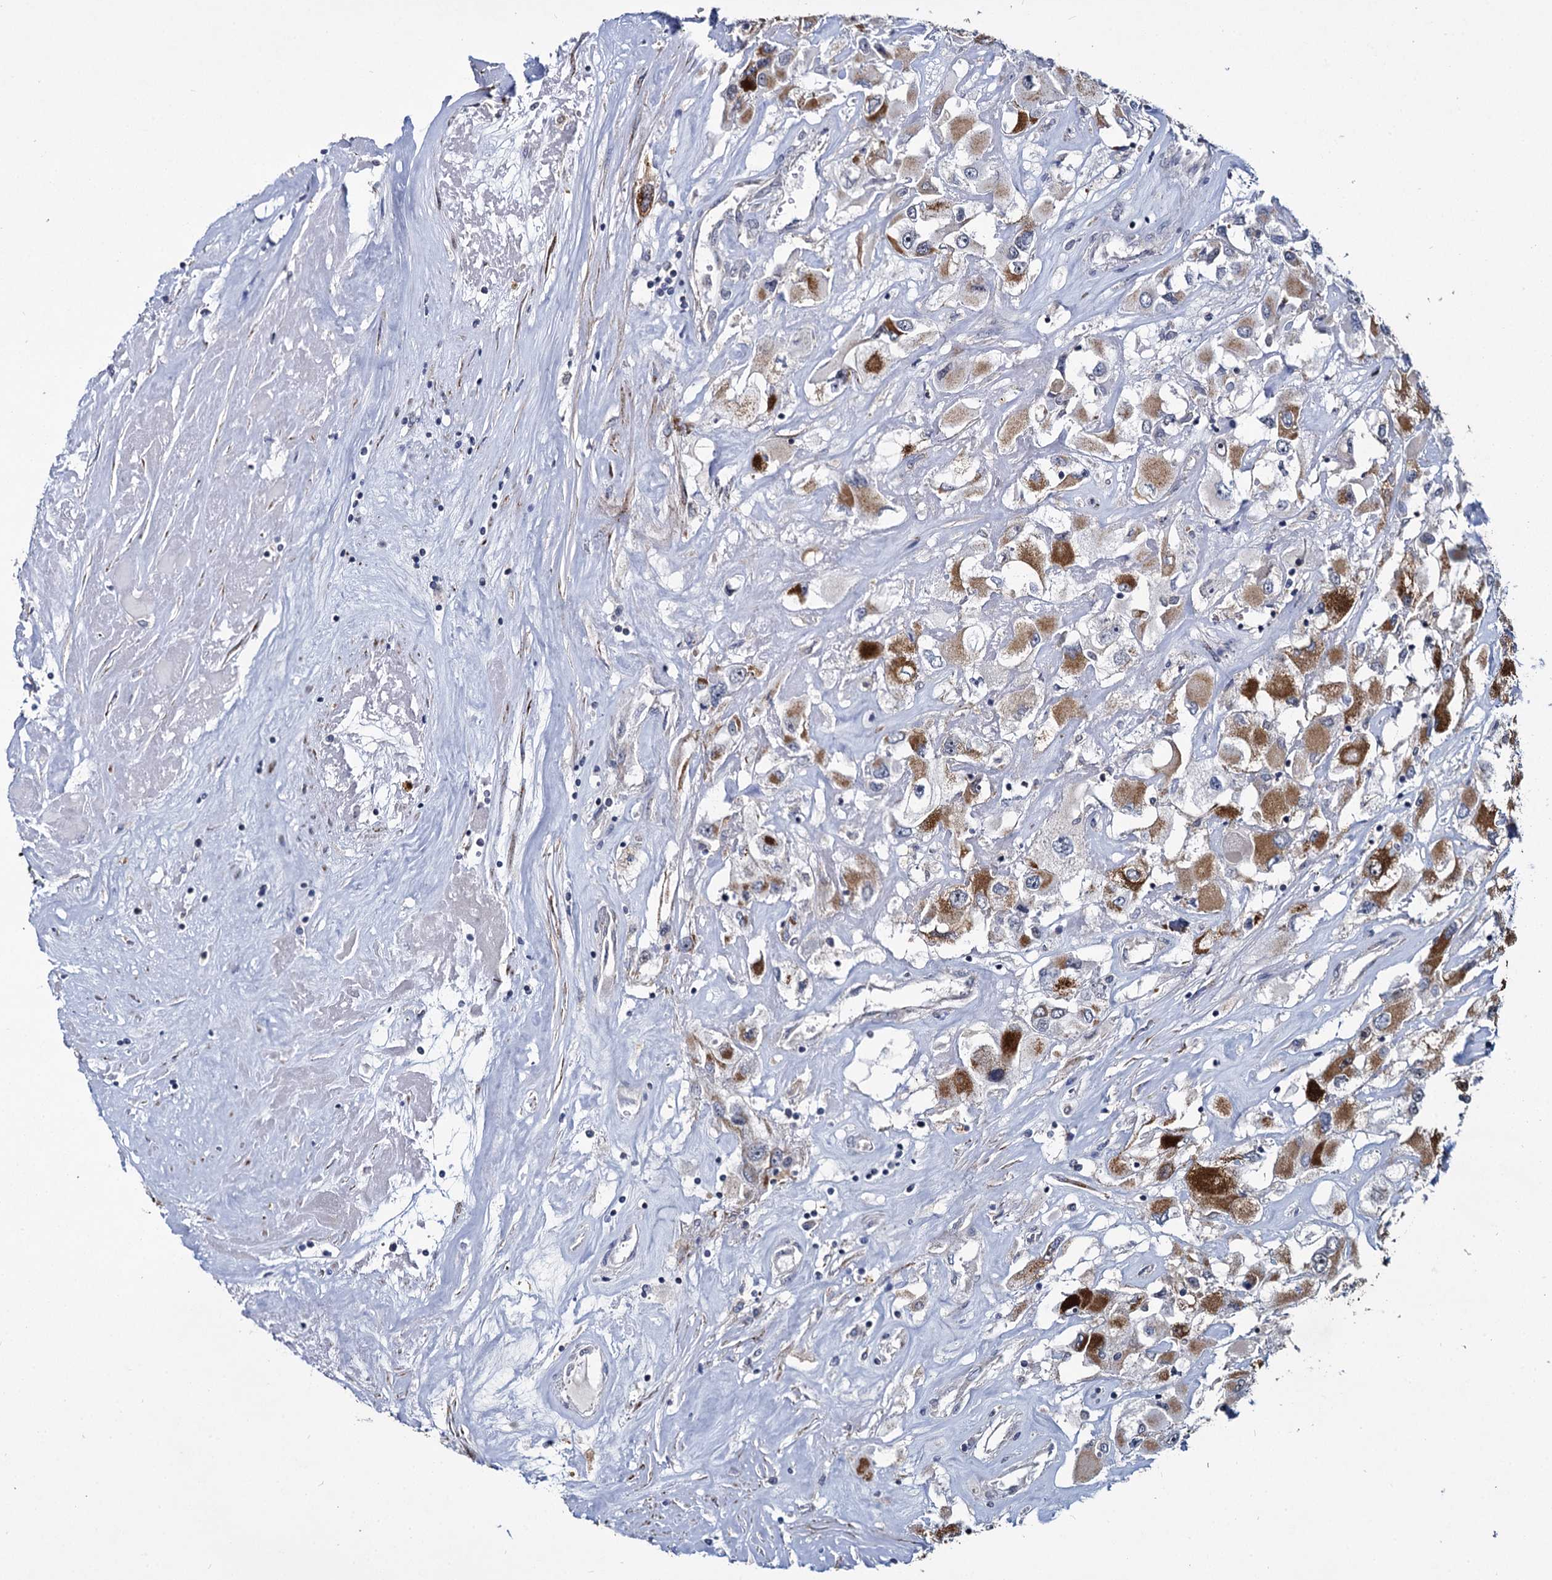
{"staining": {"intensity": "moderate", "quantity": ">75%", "location": "cytoplasmic/membranous"}, "tissue": "renal cancer", "cell_type": "Tumor cells", "image_type": "cancer", "snomed": [{"axis": "morphology", "description": "Adenocarcinoma, NOS"}, {"axis": "topography", "description": "Kidney"}], "caption": "Immunohistochemical staining of adenocarcinoma (renal) reveals medium levels of moderate cytoplasmic/membranous protein positivity in approximately >75% of tumor cells.", "gene": "RPUSD4", "patient": {"sex": "female", "age": 52}}